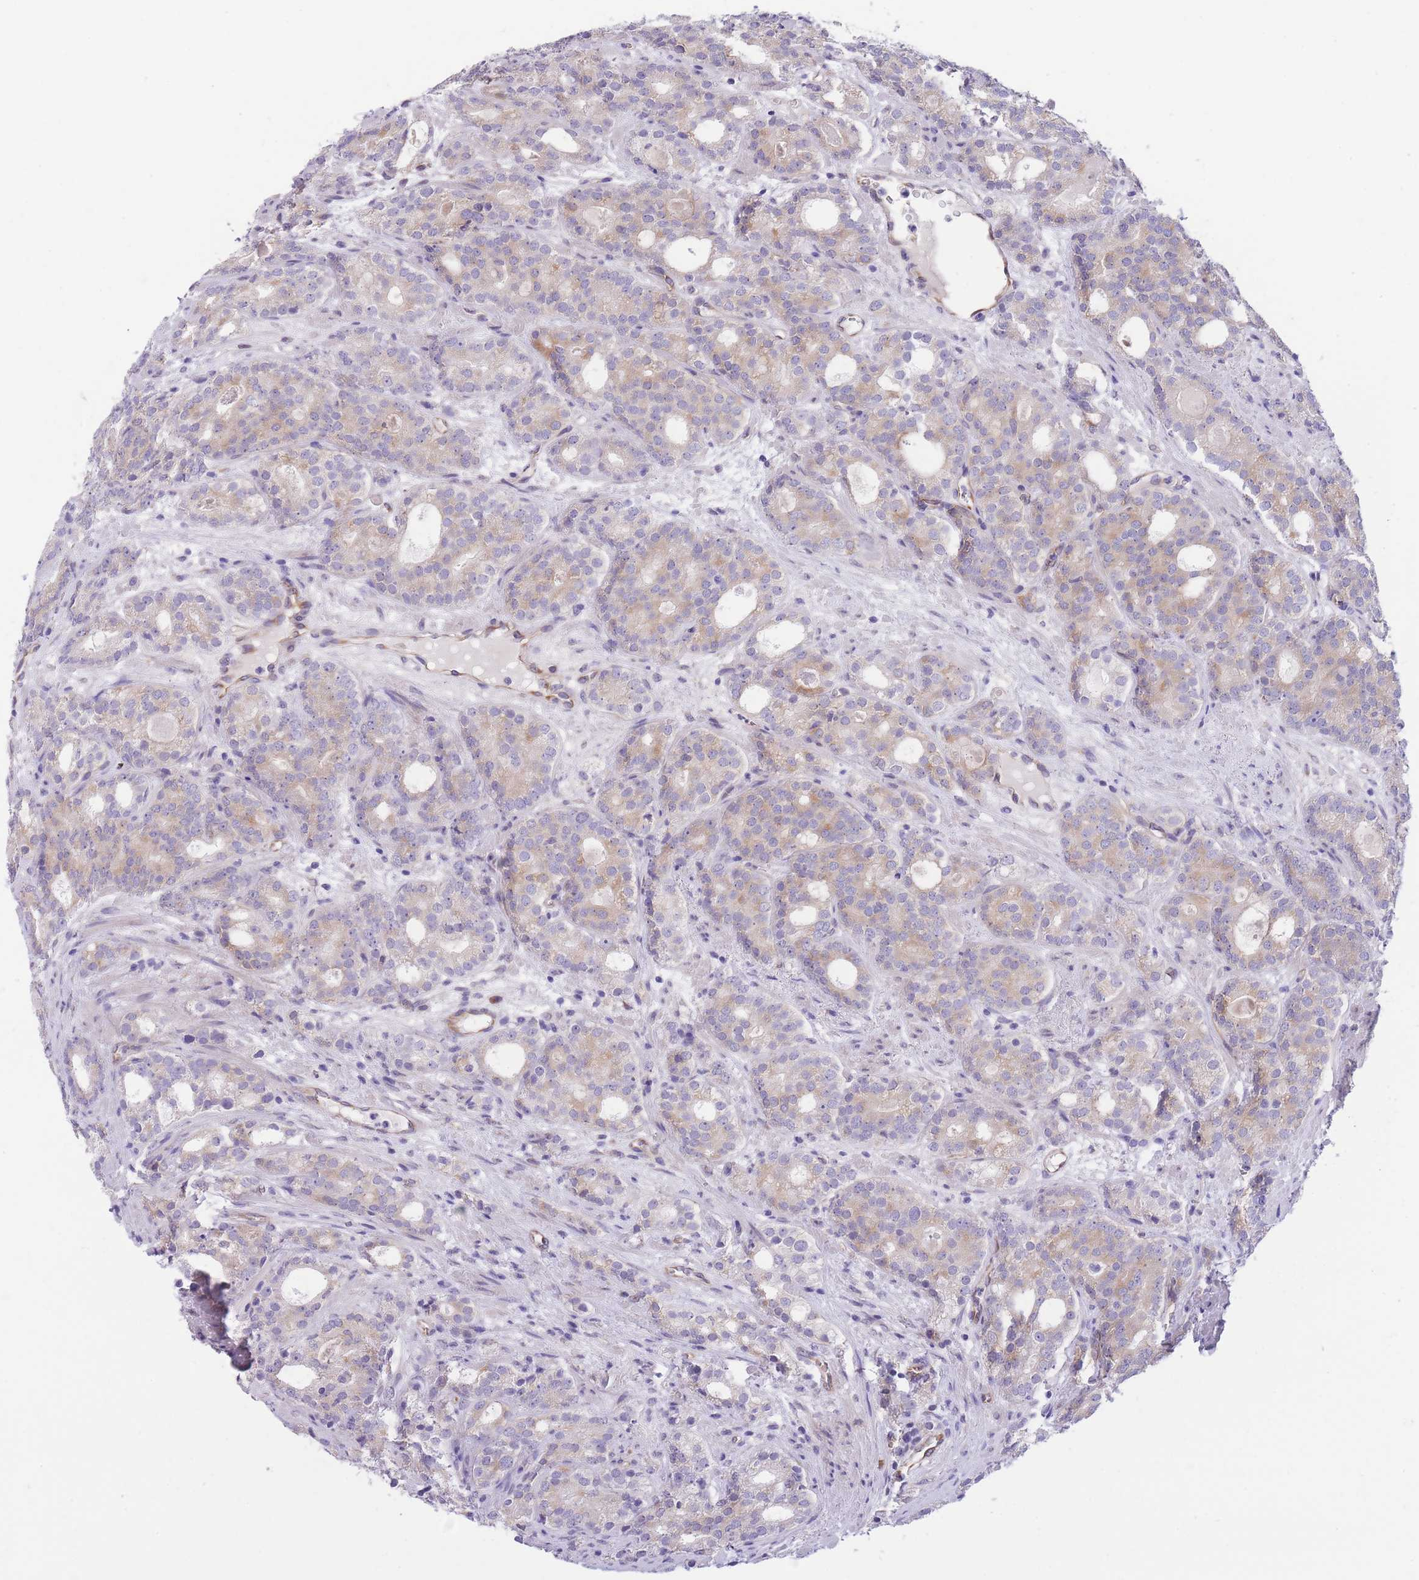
{"staining": {"intensity": "weak", "quantity": "25%-75%", "location": "cytoplasmic/membranous"}, "tissue": "prostate cancer", "cell_type": "Tumor cells", "image_type": "cancer", "snomed": [{"axis": "morphology", "description": "Adenocarcinoma, High grade"}, {"axis": "topography", "description": "Prostate"}], "caption": "Immunohistochemical staining of adenocarcinoma (high-grade) (prostate) displays weak cytoplasmic/membranous protein staining in approximately 25%-75% of tumor cells. (brown staining indicates protein expression, while blue staining denotes nuclei).", "gene": "WWOX", "patient": {"sex": "male", "age": 64}}